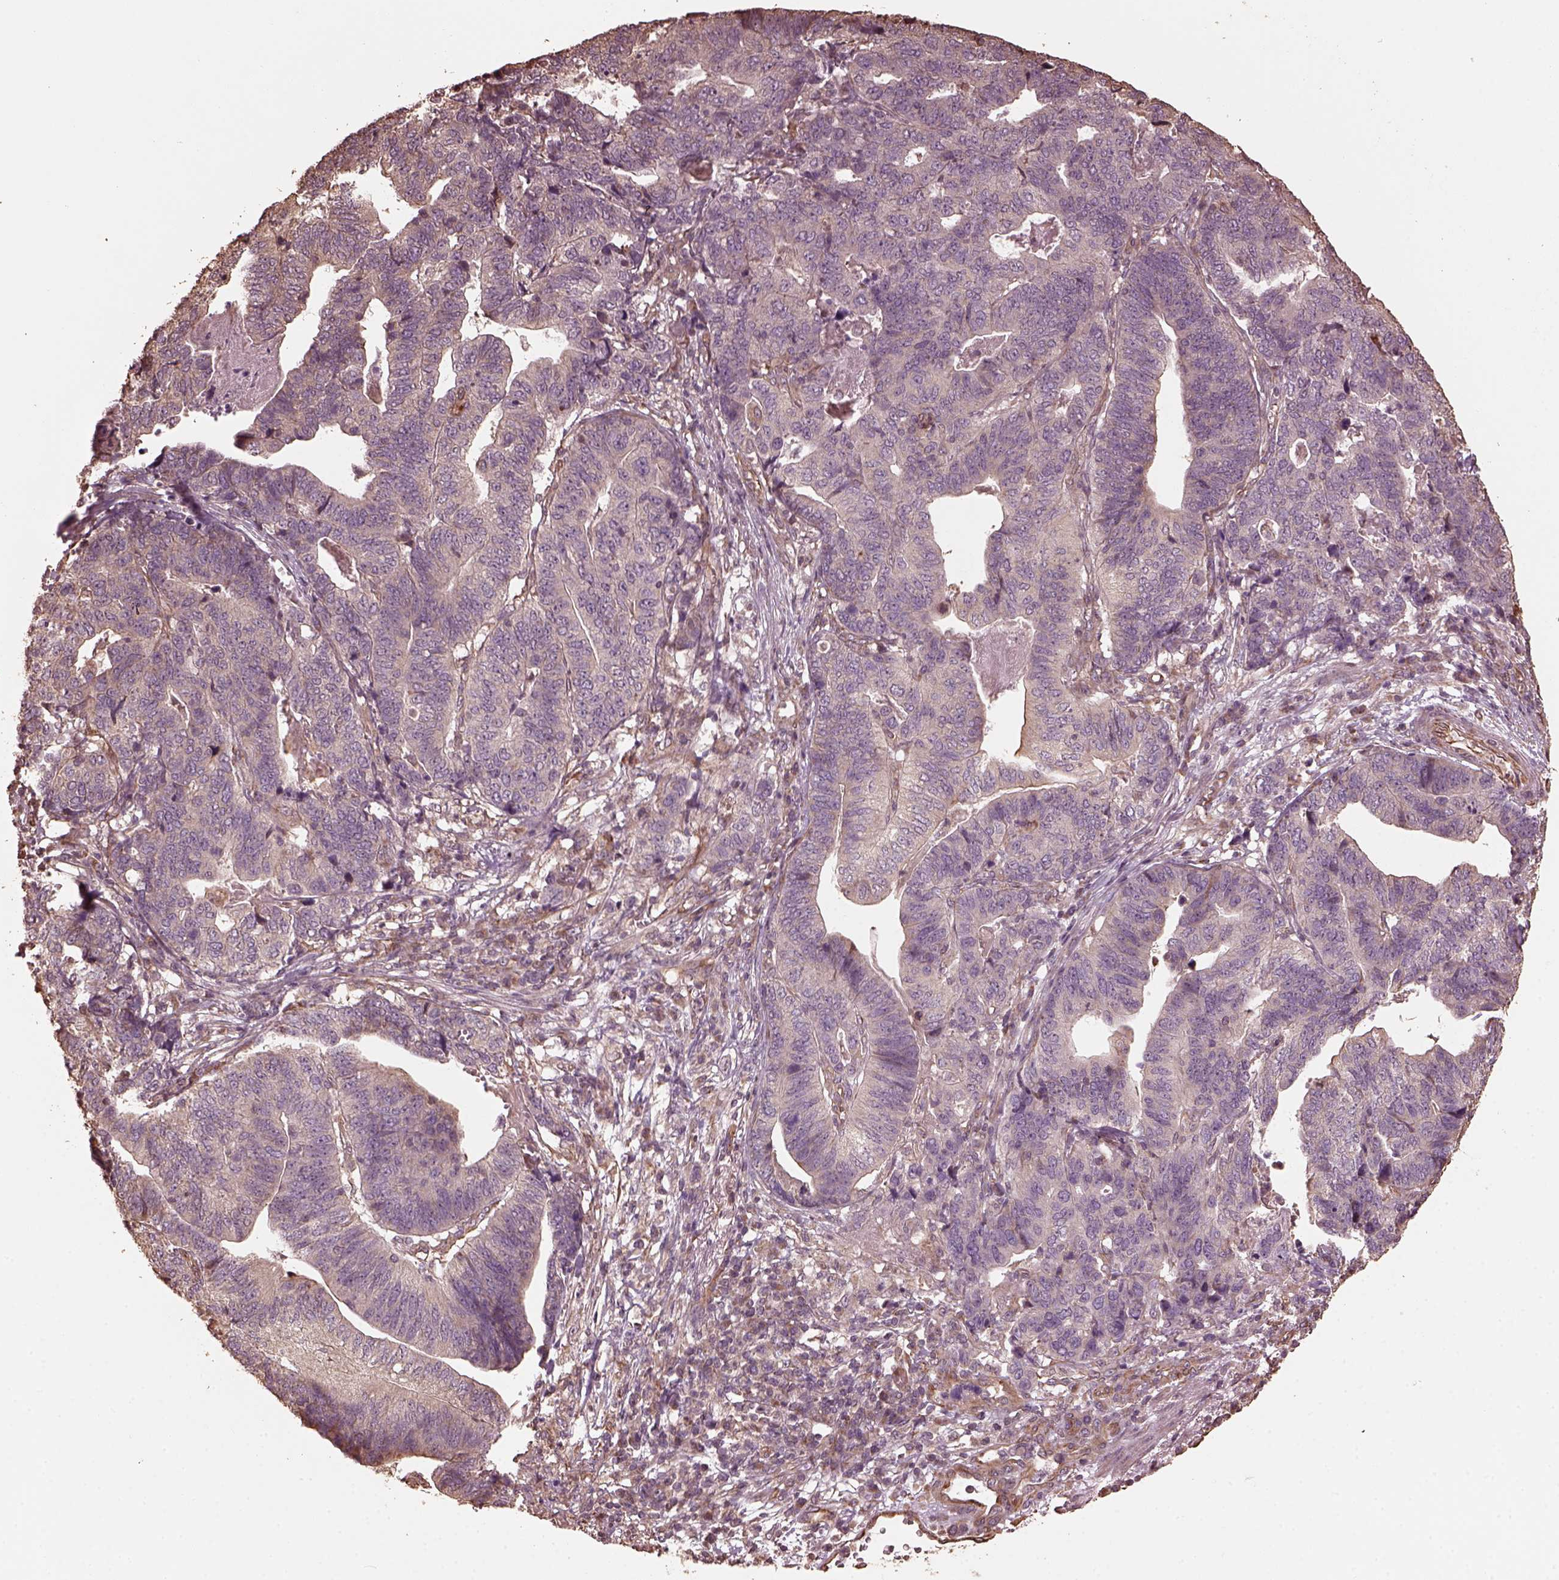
{"staining": {"intensity": "negative", "quantity": "none", "location": "none"}, "tissue": "stomach cancer", "cell_type": "Tumor cells", "image_type": "cancer", "snomed": [{"axis": "morphology", "description": "Adenocarcinoma, NOS"}, {"axis": "topography", "description": "Stomach, upper"}], "caption": "Tumor cells show no significant staining in stomach adenocarcinoma.", "gene": "GTPBP1", "patient": {"sex": "female", "age": 67}}